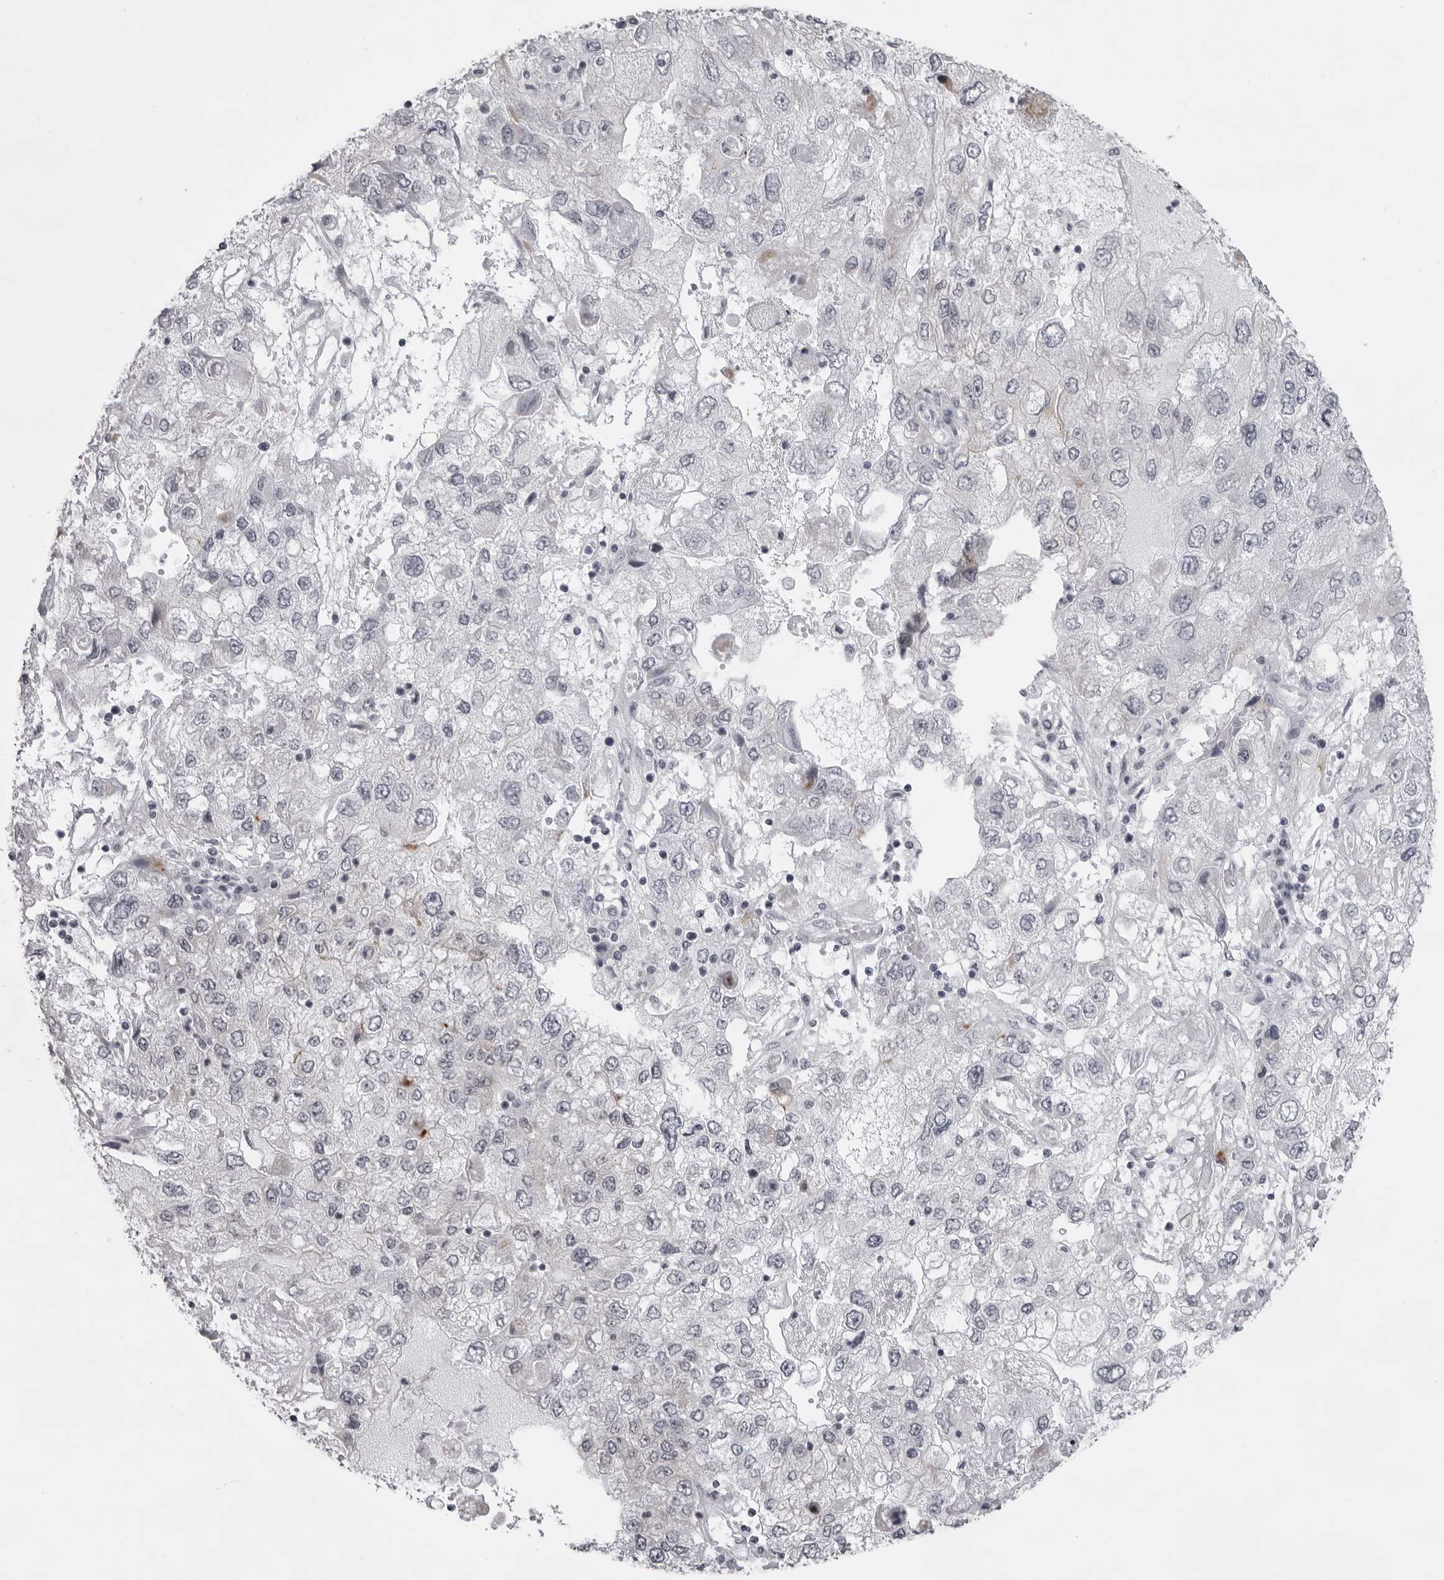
{"staining": {"intensity": "negative", "quantity": "none", "location": "none"}, "tissue": "endometrial cancer", "cell_type": "Tumor cells", "image_type": "cancer", "snomed": [{"axis": "morphology", "description": "Adenocarcinoma, NOS"}, {"axis": "topography", "description": "Endometrium"}], "caption": "An immunohistochemistry (IHC) micrograph of endometrial adenocarcinoma is shown. There is no staining in tumor cells of endometrial adenocarcinoma.", "gene": "NUDT18", "patient": {"sex": "female", "age": 49}}